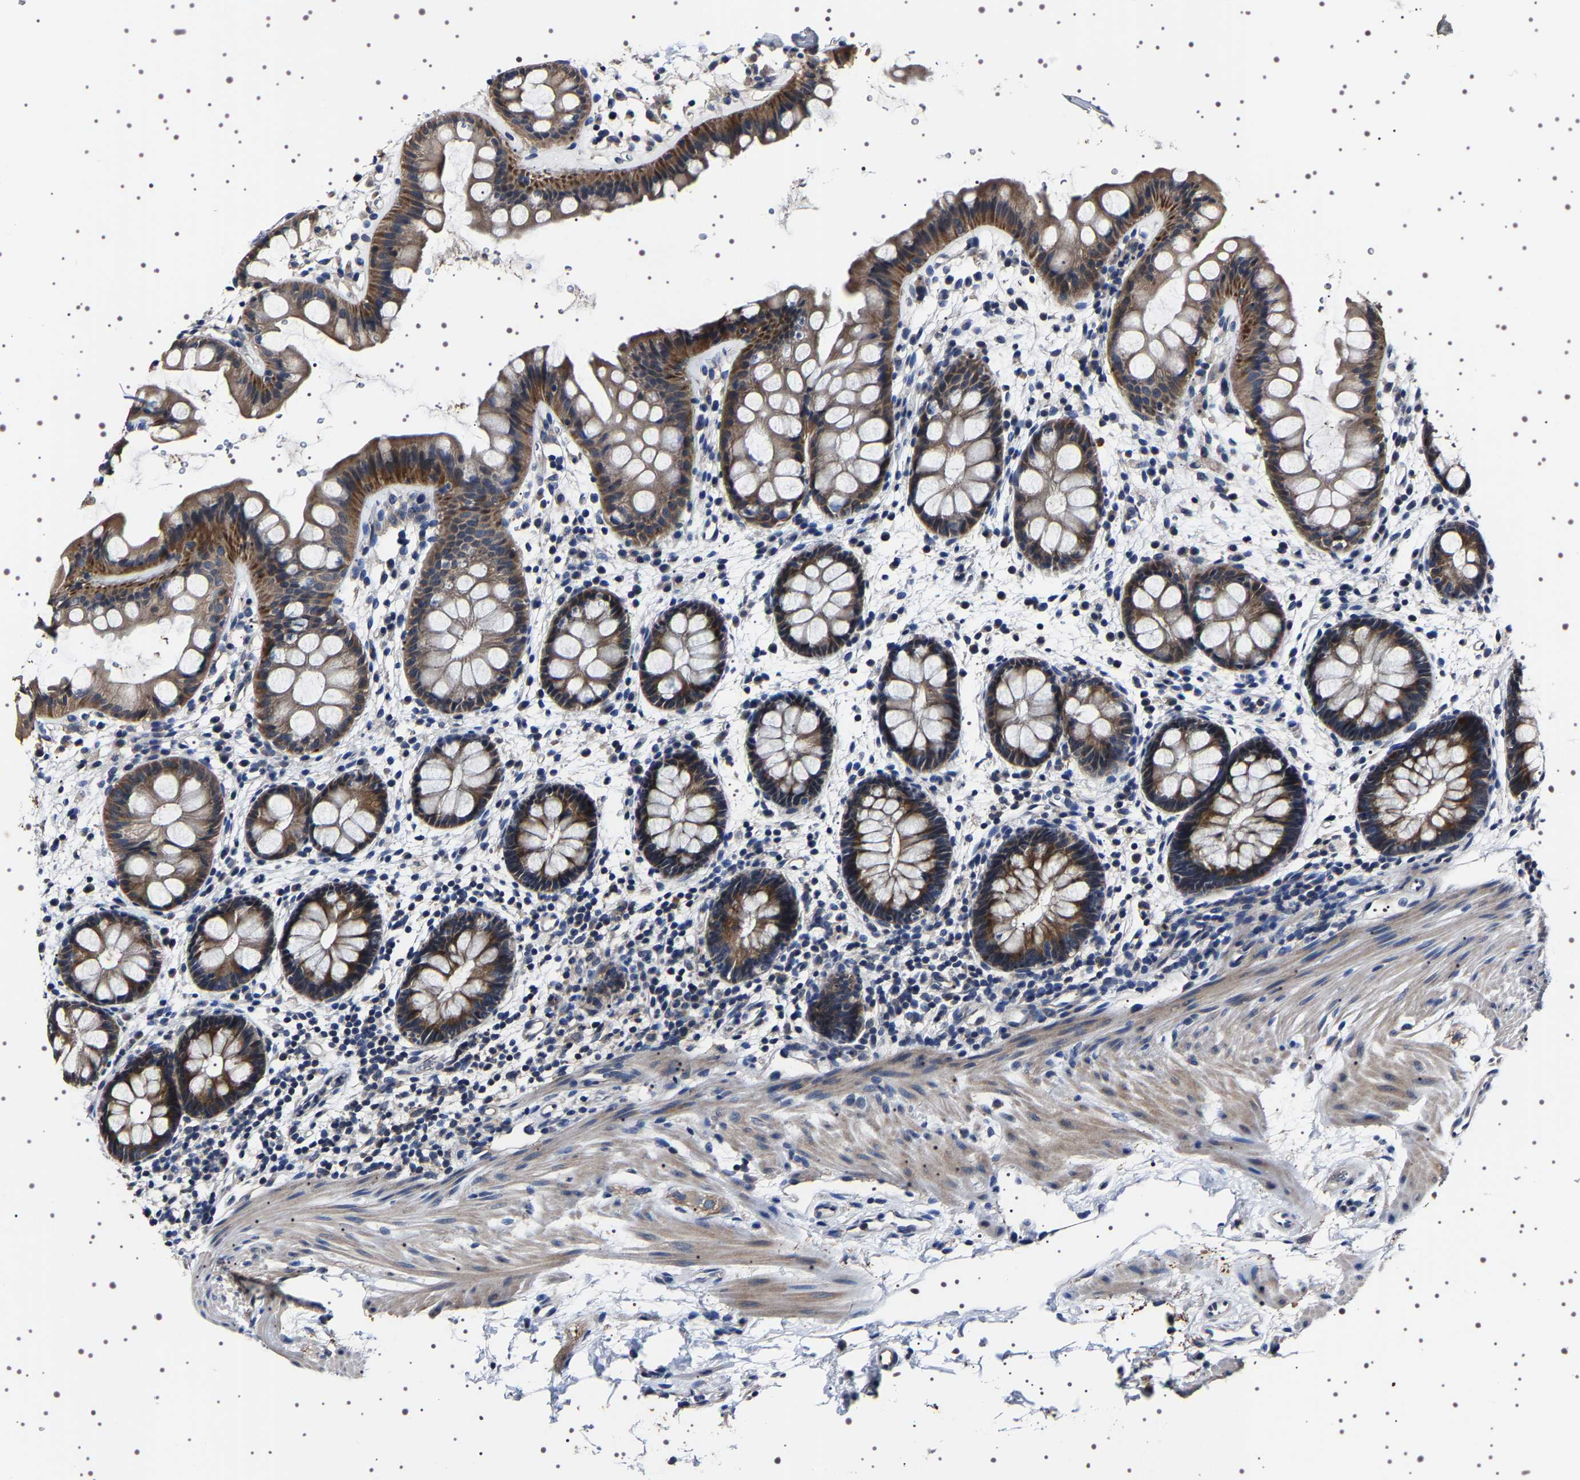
{"staining": {"intensity": "strong", "quantity": "25%-75%", "location": "cytoplasmic/membranous"}, "tissue": "rectum", "cell_type": "Glandular cells", "image_type": "normal", "snomed": [{"axis": "morphology", "description": "Normal tissue, NOS"}, {"axis": "topography", "description": "Rectum"}], "caption": "This micrograph displays immunohistochemistry staining of benign human rectum, with high strong cytoplasmic/membranous positivity in approximately 25%-75% of glandular cells.", "gene": "TARBP1", "patient": {"sex": "female", "age": 24}}